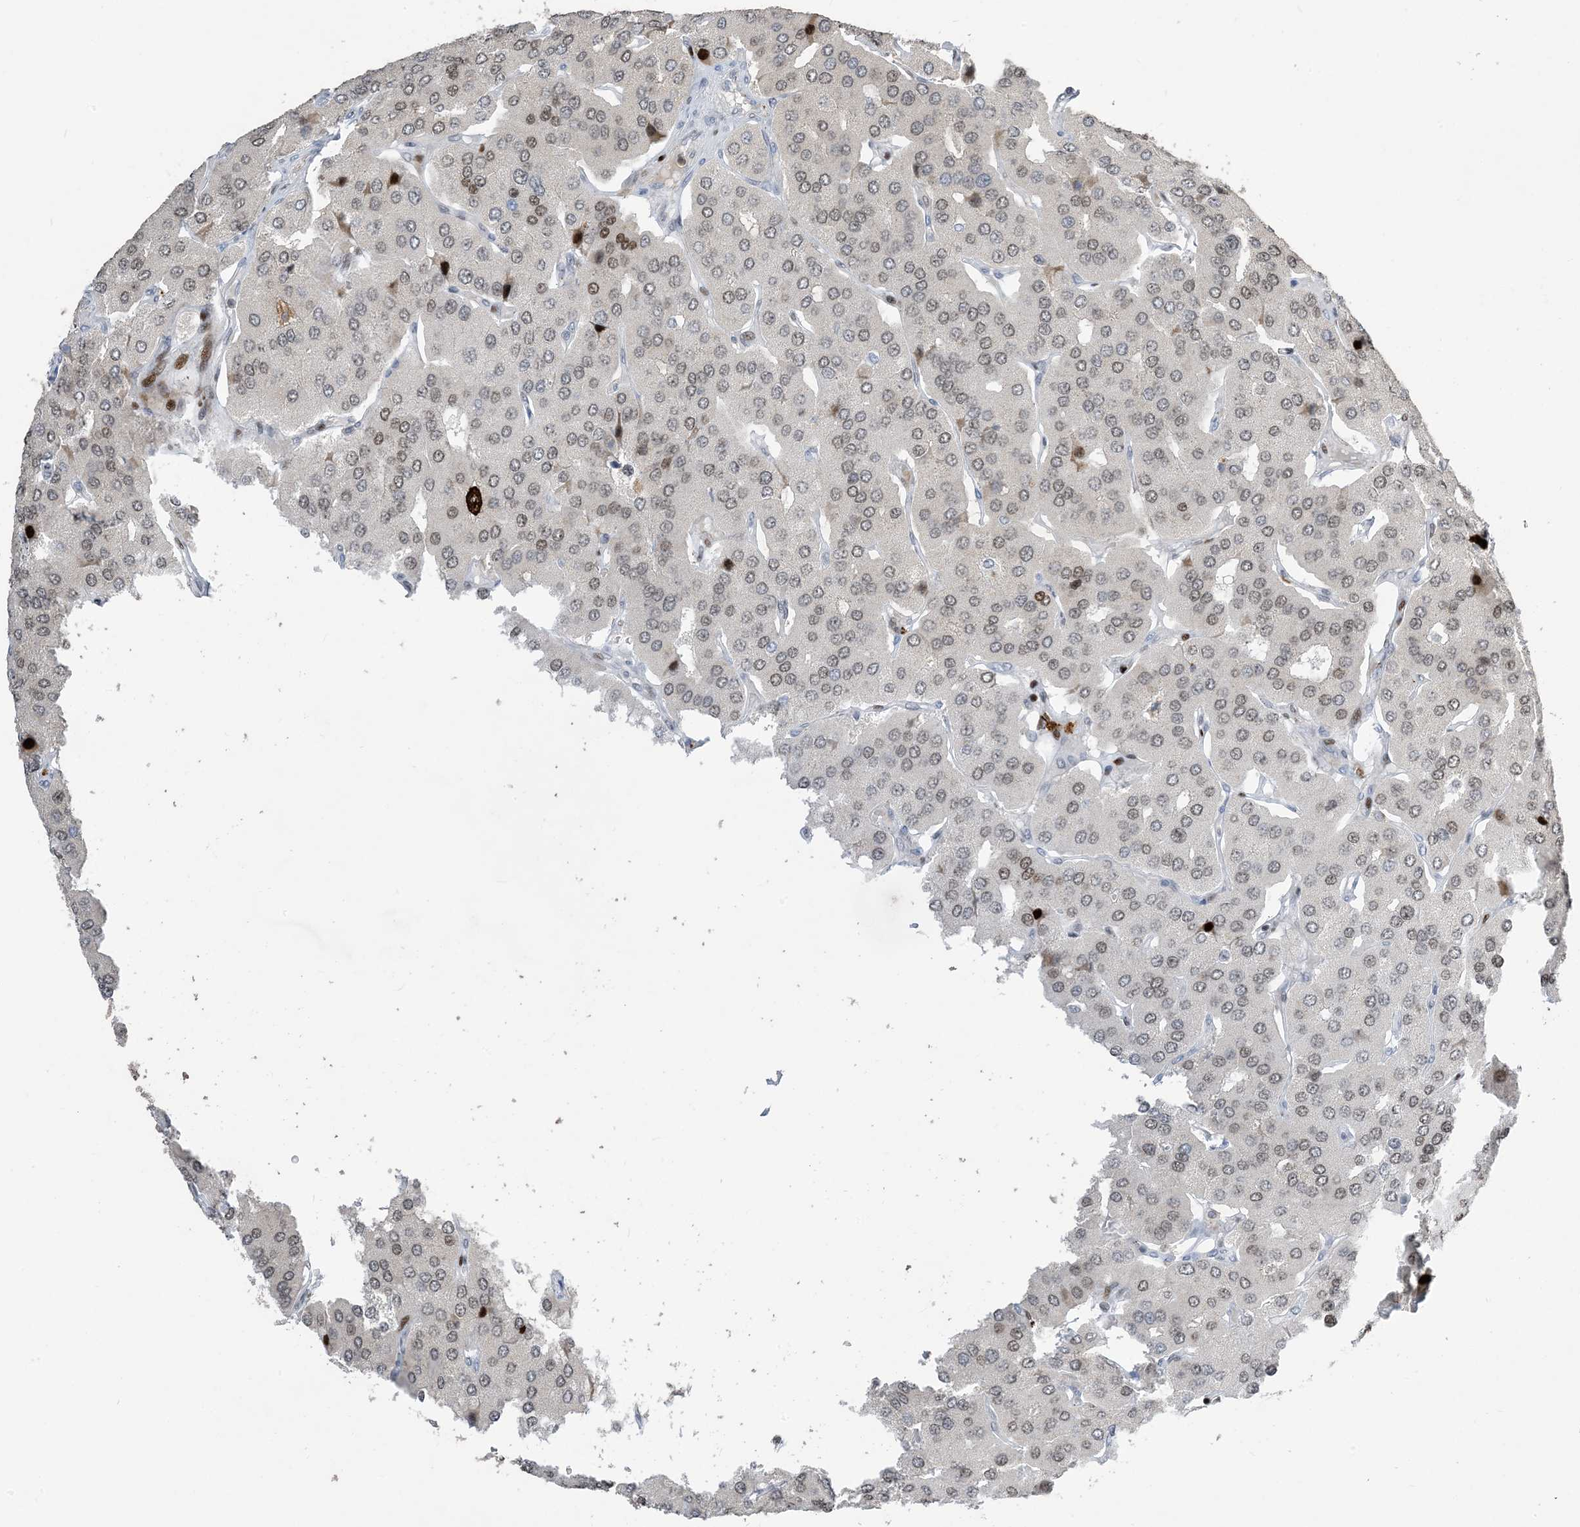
{"staining": {"intensity": "weak", "quantity": "<25%", "location": "nuclear"}, "tissue": "parathyroid gland", "cell_type": "Glandular cells", "image_type": "normal", "snomed": [{"axis": "morphology", "description": "Normal tissue, NOS"}, {"axis": "morphology", "description": "Adenoma, NOS"}, {"axis": "topography", "description": "Parathyroid gland"}], "caption": "The IHC histopathology image has no significant staining in glandular cells of parathyroid gland. (Immunohistochemistry (ihc), brightfield microscopy, high magnification).", "gene": "SLC25A53", "patient": {"sex": "female", "age": 86}}